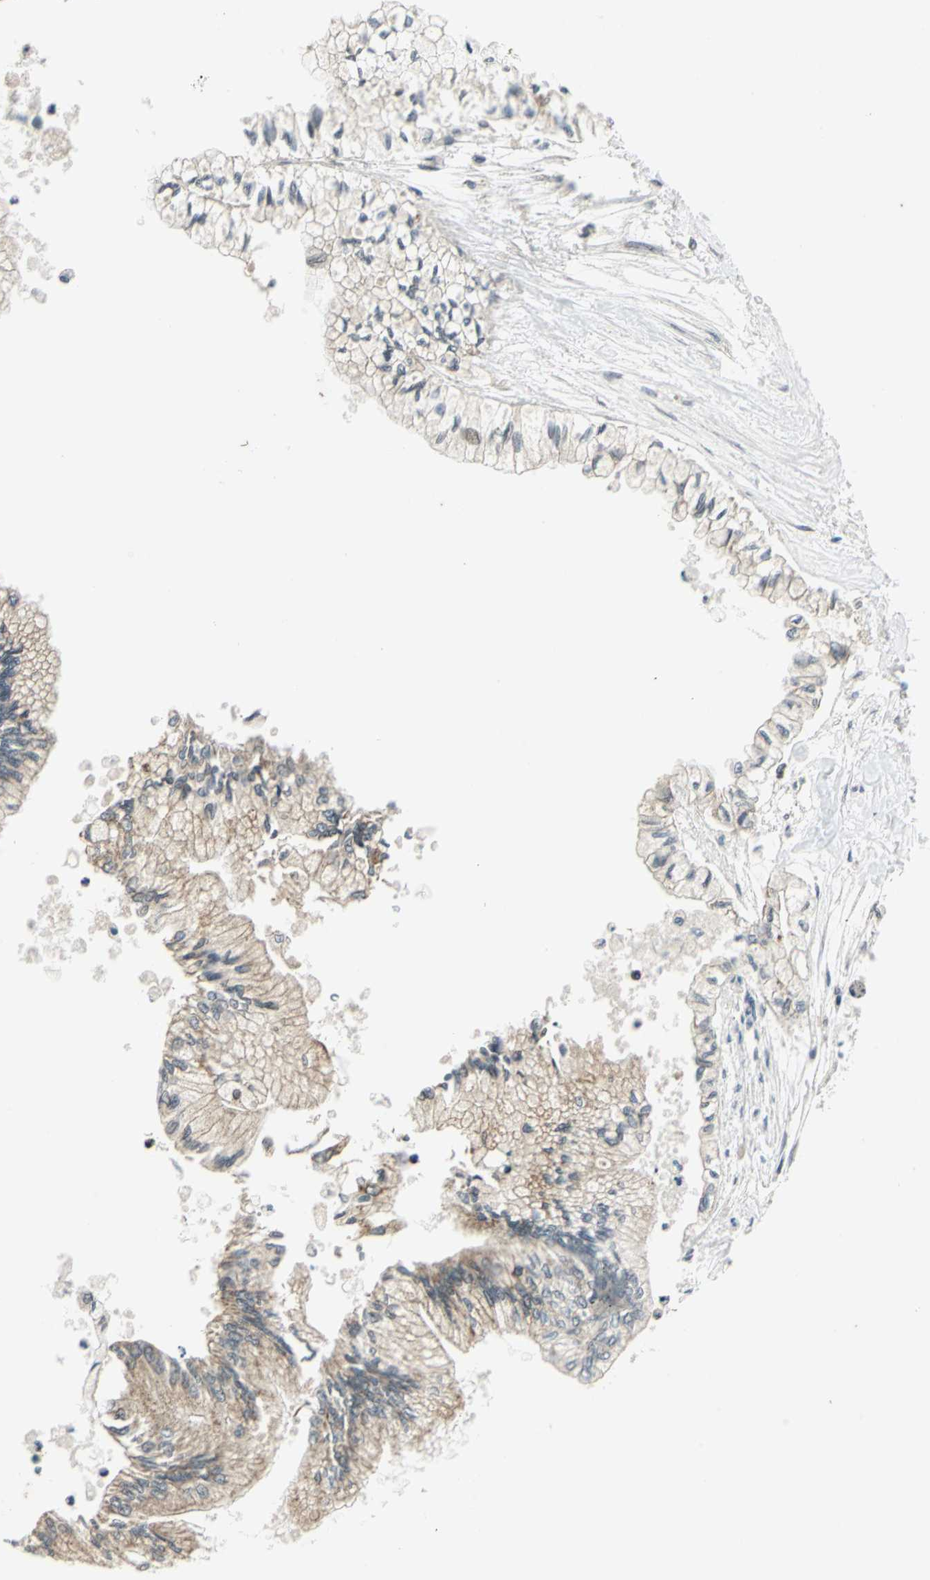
{"staining": {"intensity": "weak", "quantity": ">75%", "location": "cytoplasmic/membranous"}, "tissue": "pancreatic cancer", "cell_type": "Tumor cells", "image_type": "cancer", "snomed": [{"axis": "morphology", "description": "Adenocarcinoma, NOS"}, {"axis": "topography", "description": "Pancreas"}], "caption": "Protein positivity by immunohistochemistry reveals weak cytoplasmic/membranous positivity in approximately >75% of tumor cells in pancreatic adenocarcinoma.", "gene": "PLAGL2", "patient": {"sex": "male", "age": 79}}